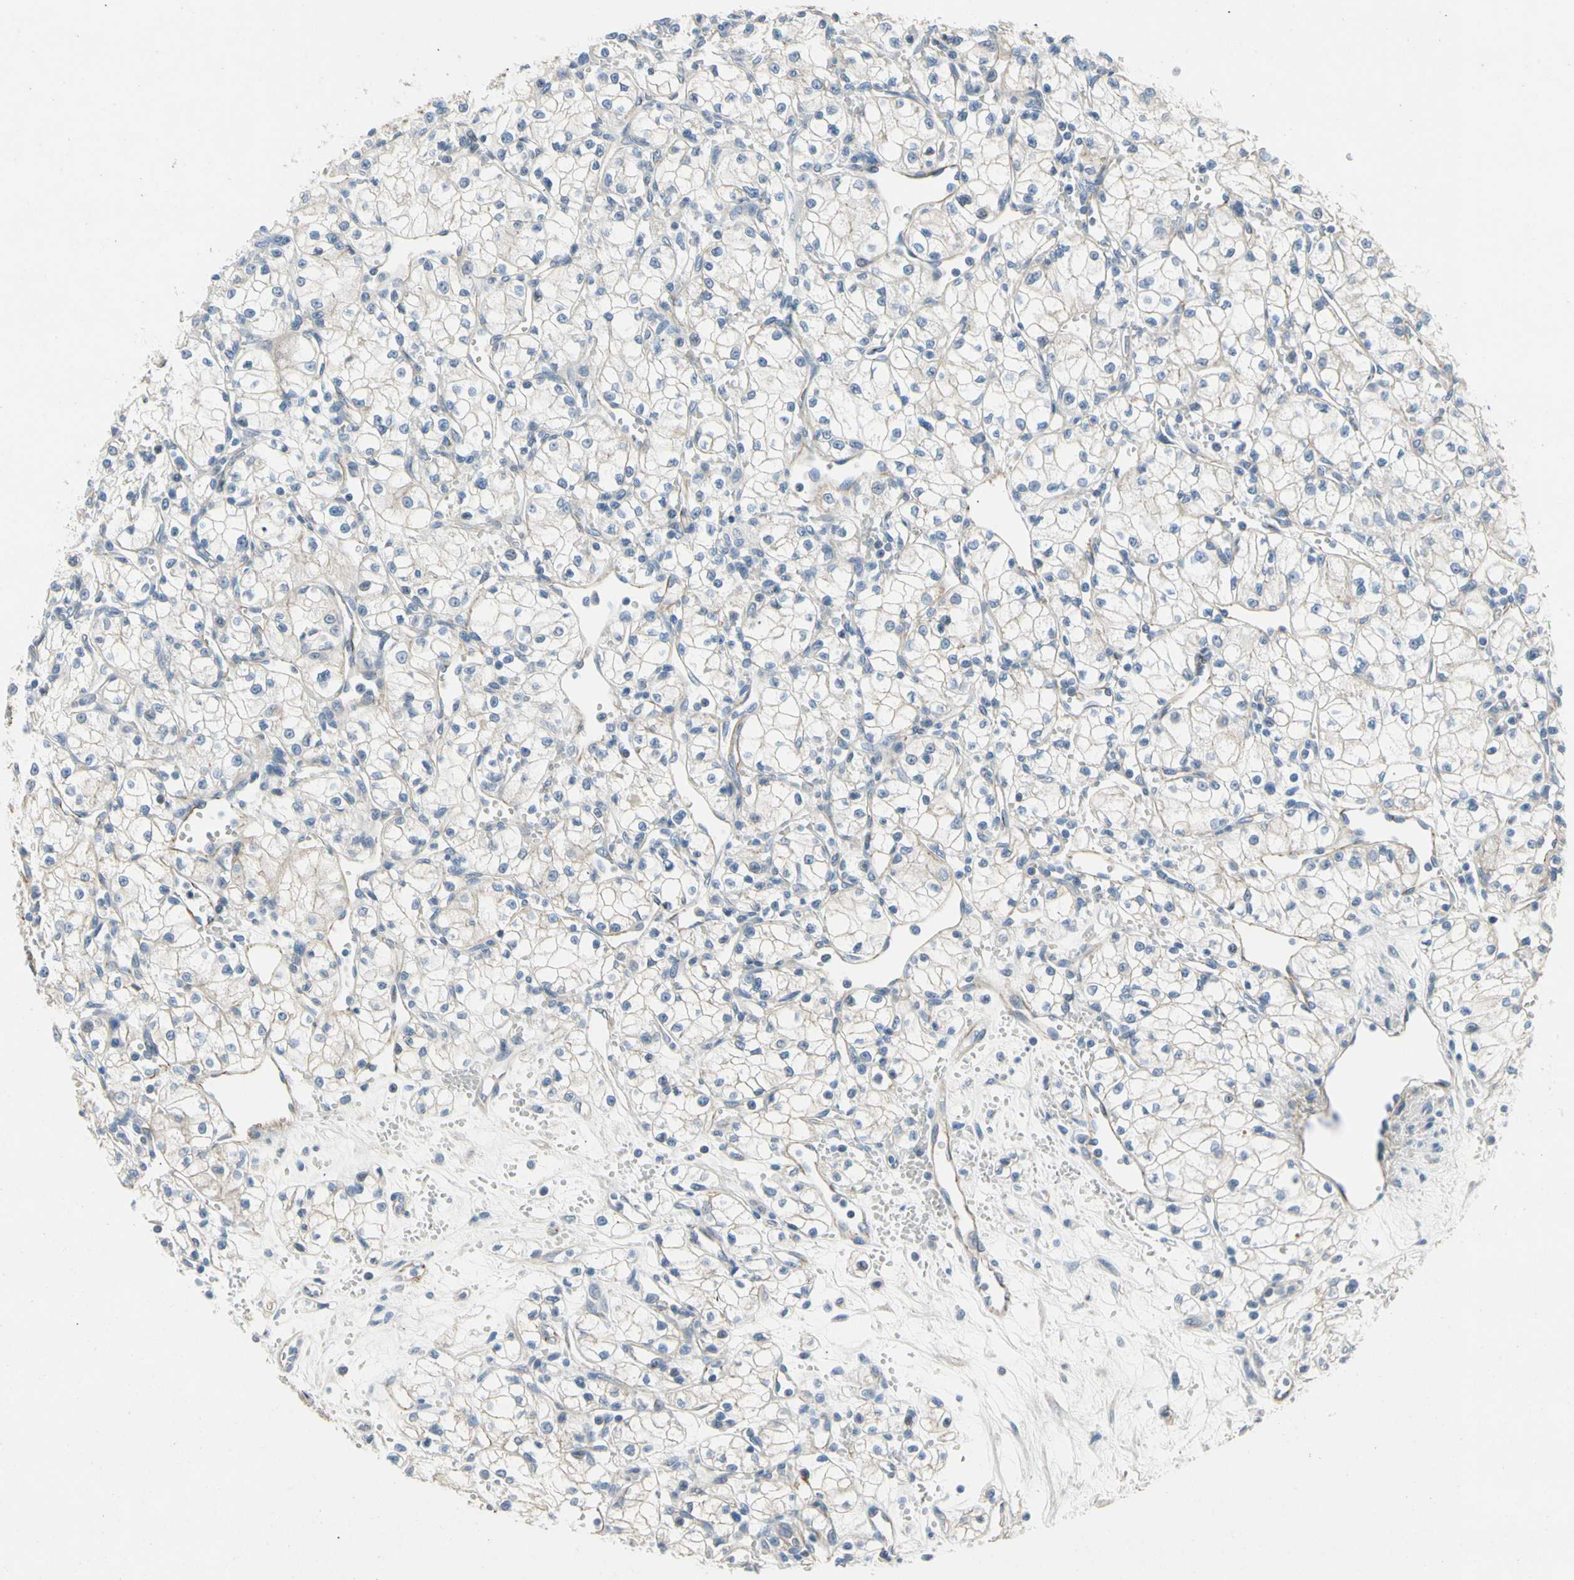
{"staining": {"intensity": "negative", "quantity": "none", "location": "none"}, "tissue": "renal cancer", "cell_type": "Tumor cells", "image_type": "cancer", "snomed": [{"axis": "morphology", "description": "Normal tissue, NOS"}, {"axis": "morphology", "description": "Adenocarcinoma, NOS"}, {"axis": "topography", "description": "Kidney"}], "caption": "Immunohistochemical staining of human renal cancer reveals no significant positivity in tumor cells.", "gene": "LGR6", "patient": {"sex": "male", "age": 59}}